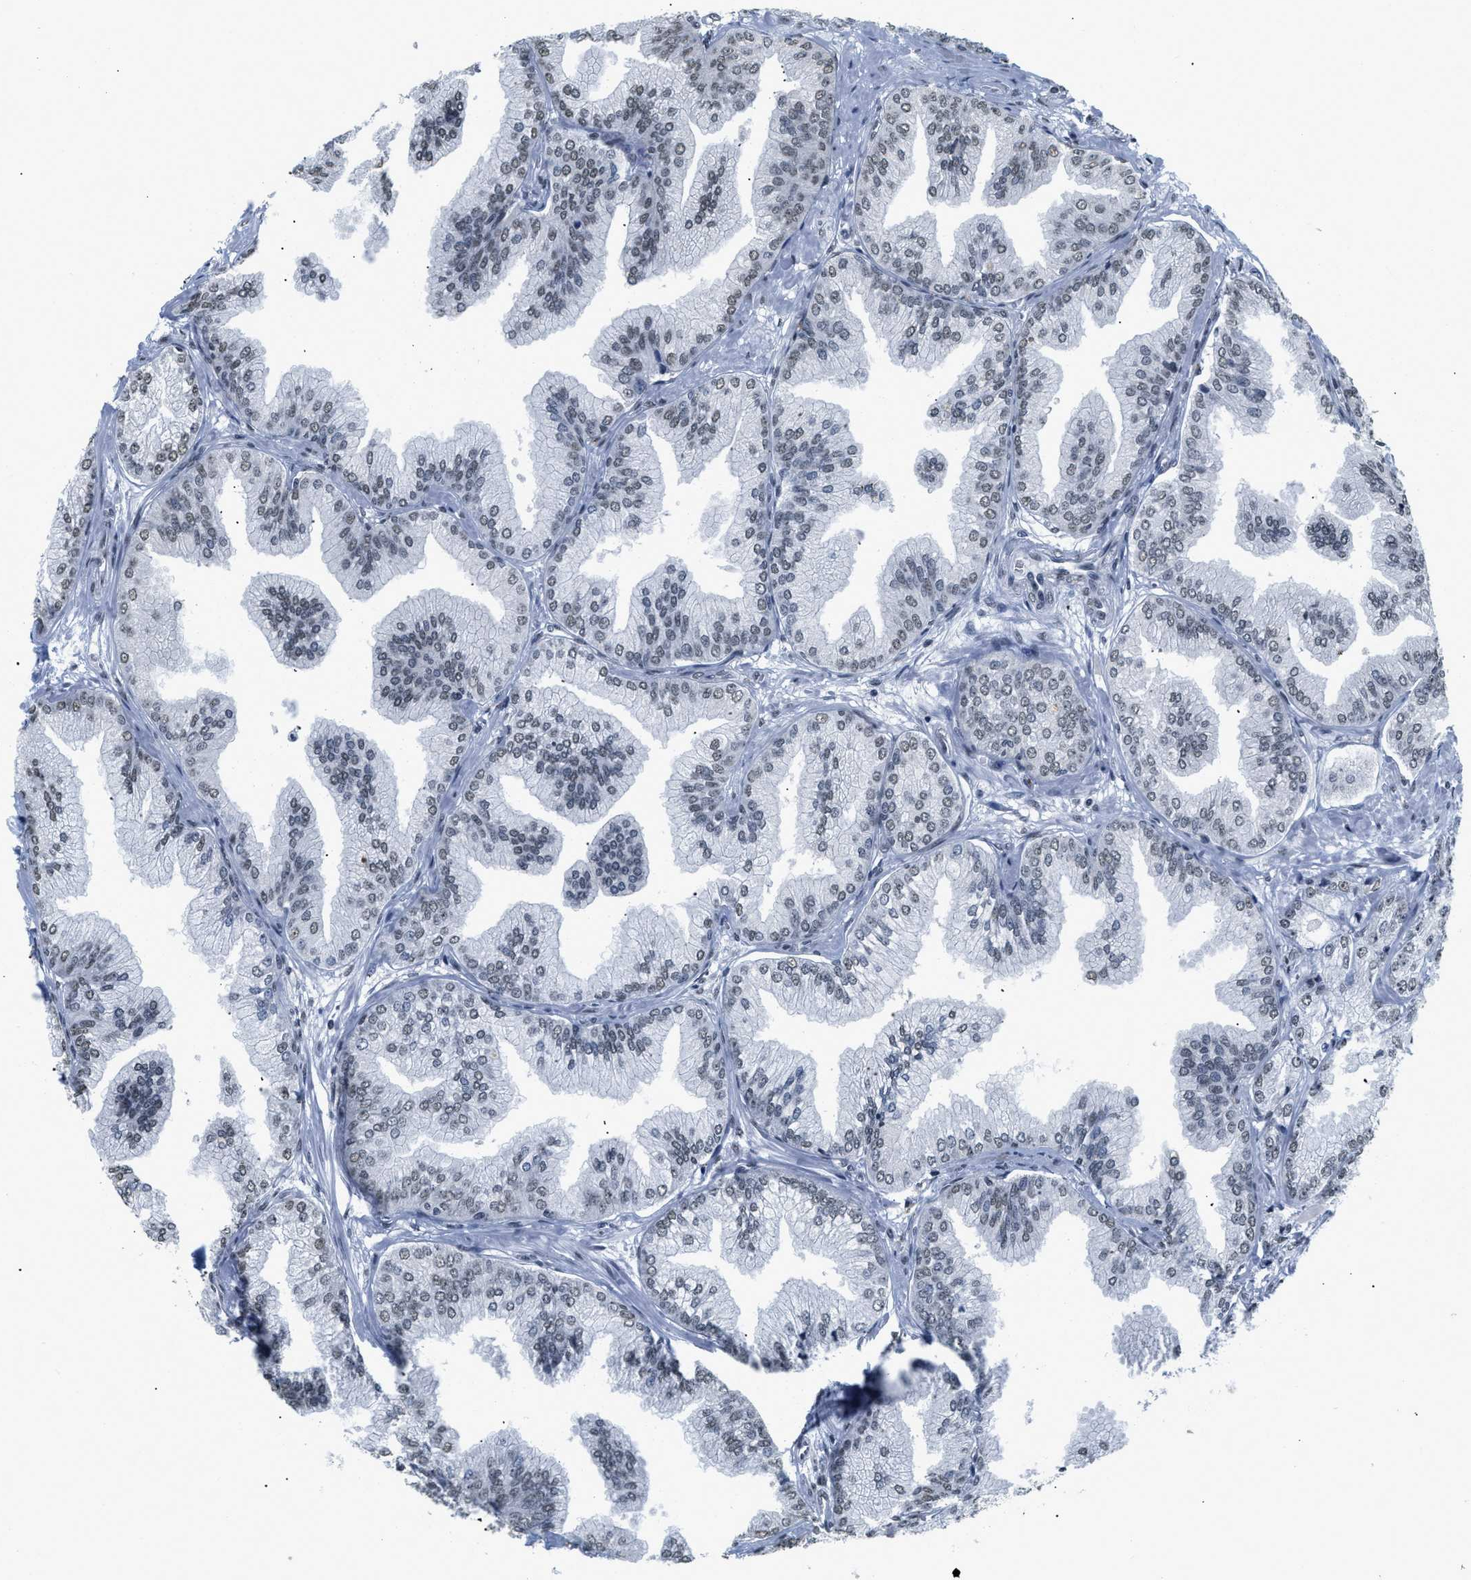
{"staining": {"intensity": "weak", "quantity": "<25%", "location": "nuclear"}, "tissue": "prostate cancer", "cell_type": "Tumor cells", "image_type": "cancer", "snomed": [{"axis": "morphology", "description": "Adenocarcinoma, Low grade"}, {"axis": "topography", "description": "Prostate"}], "caption": "Tumor cells are negative for protein expression in human prostate low-grade adenocarcinoma. (DAB (3,3'-diaminobenzidine) IHC visualized using brightfield microscopy, high magnification).", "gene": "RAF1", "patient": {"sex": "male", "age": 52}}